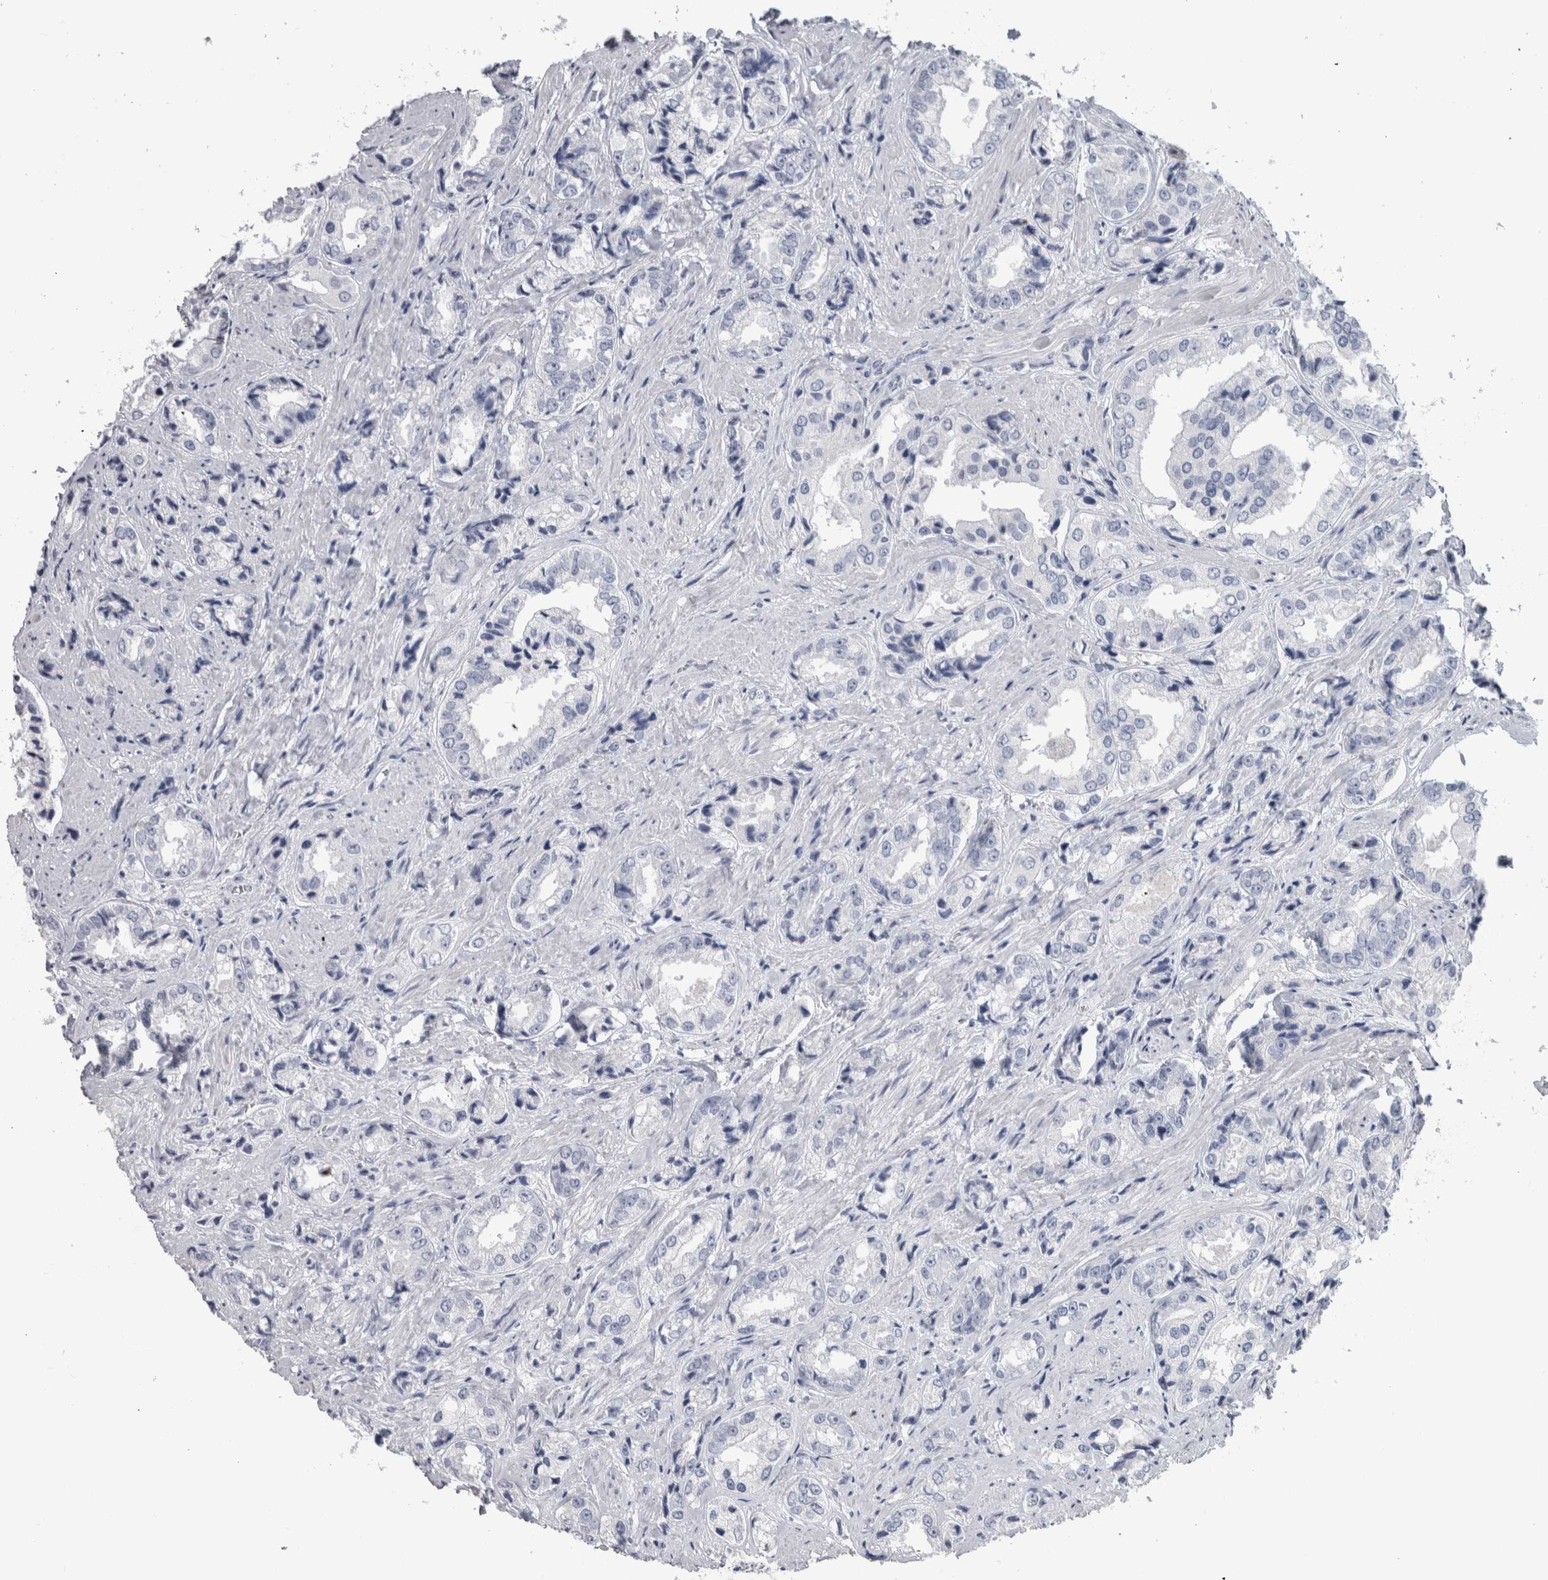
{"staining": {"intensity": "negative", "quantity": "none", "location": "none"}, "tissue": "prostate cancer", "cell_type": "Tumor cells", "image_type": "cancer", "snomed": [{"axis": "morphology", "description": "Adenocarcinoma, High grade"}, {"axis": "topography", "description": "Prostate"}], "caption": "Immunohistochemistry micrograph of prostate cancer (high-grade adenocarcinoma) stained for a protein (brown), which exhibits no expression in tumor cells.", "gene": "PTH", "patient": {"sex": "male", "age": 61}}